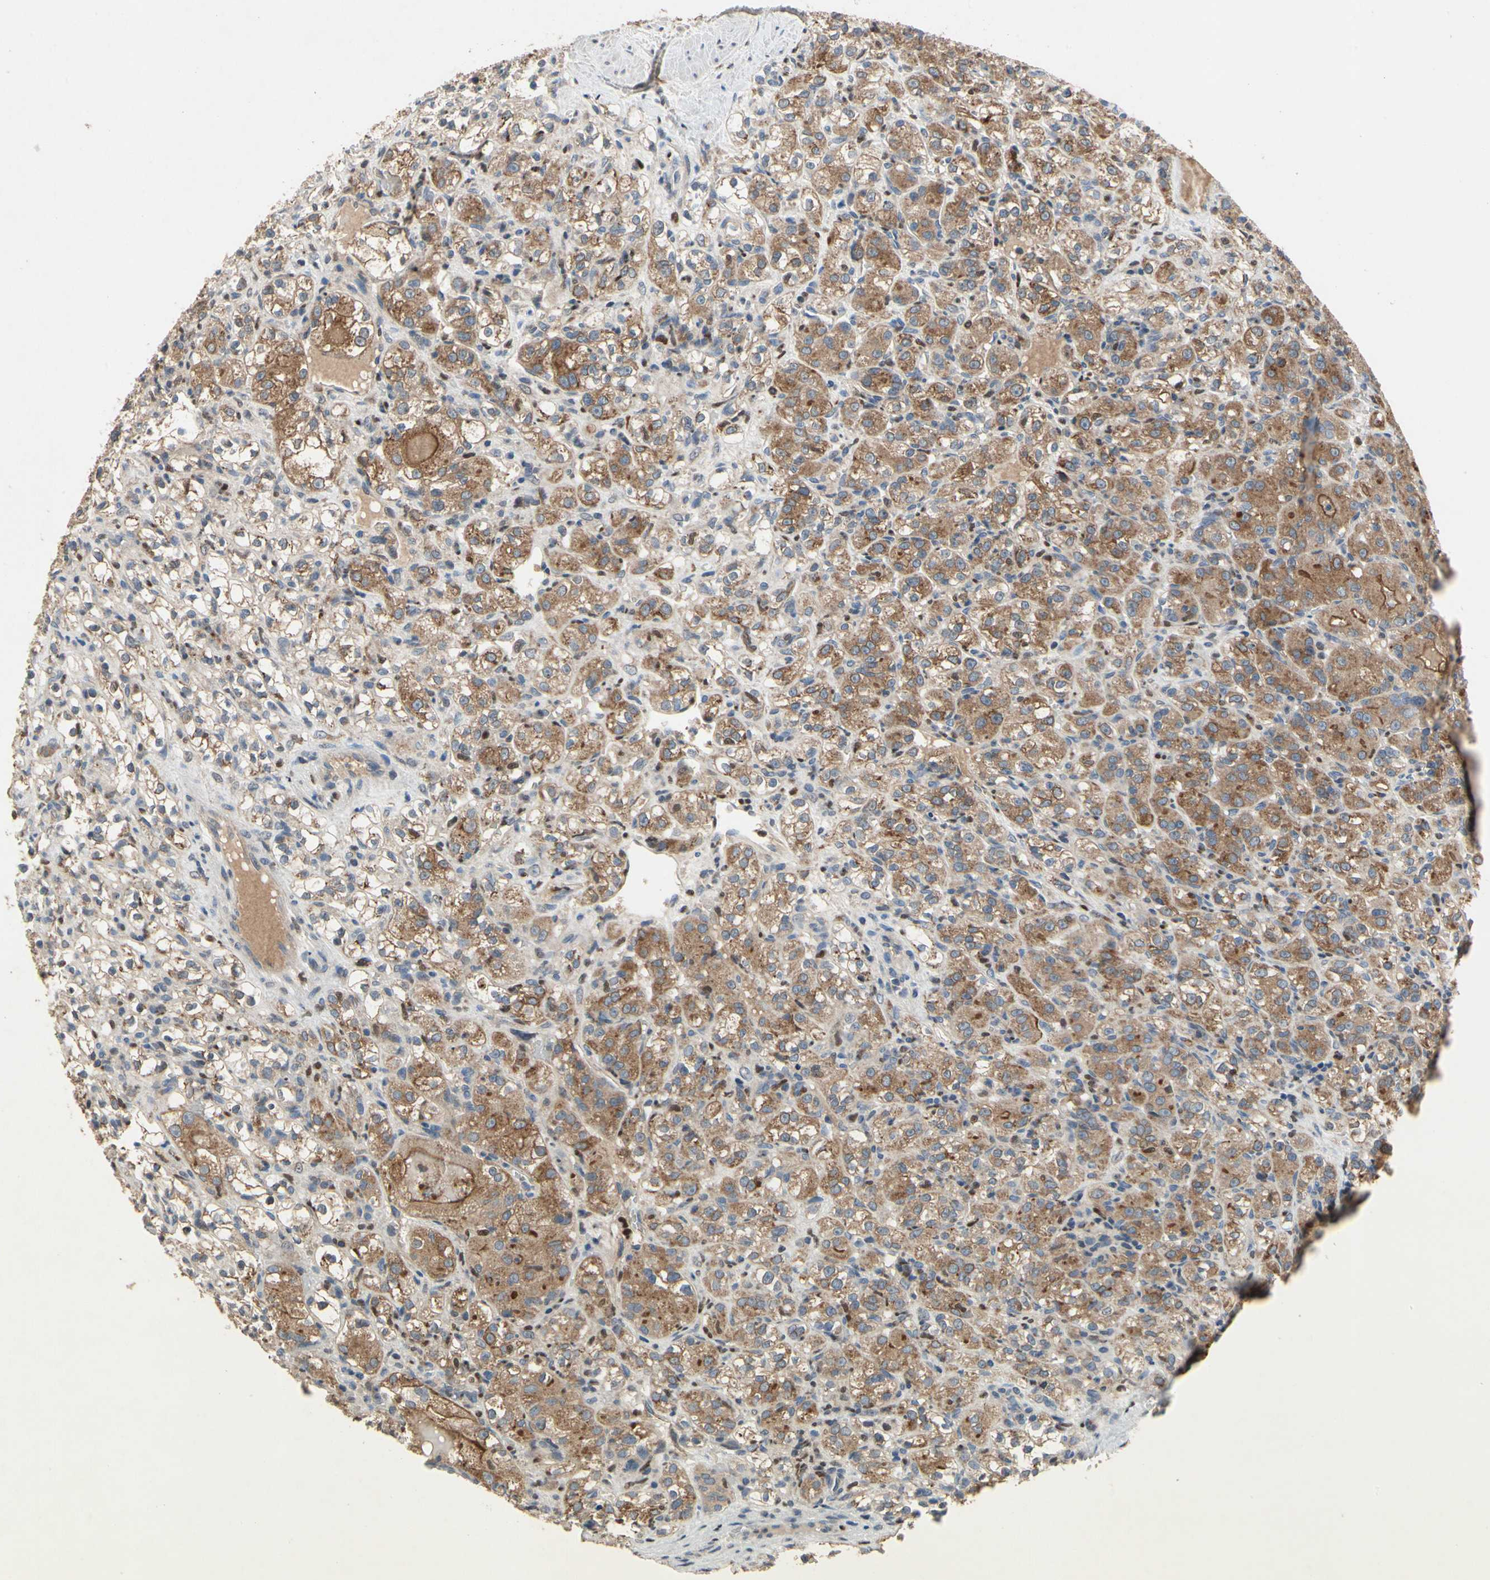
{"staining": {"intensity": "moderate", "quantity": ">75%", "location": "cytoplasmic/membranous"}, "tissue": "renal cancer", "cell_type": "Tumor cells", "image_type": "cancer", "snomed": [{"axis": "morphology", "description": "Normal tissue, NOS"}, {"axis": "morphology", "description": "Adenocarcinoma, NOS"}, {"axis": "topography", "description": "Kidney"}], "caption": "Protein positivity by immunohistochemistry shows moderate cytoplasmic/membranous expression in approximately >75% of tumor cells in renal cancer.", "gene": "CGREF1", "patient": {"sex": "male", "age": 61}}